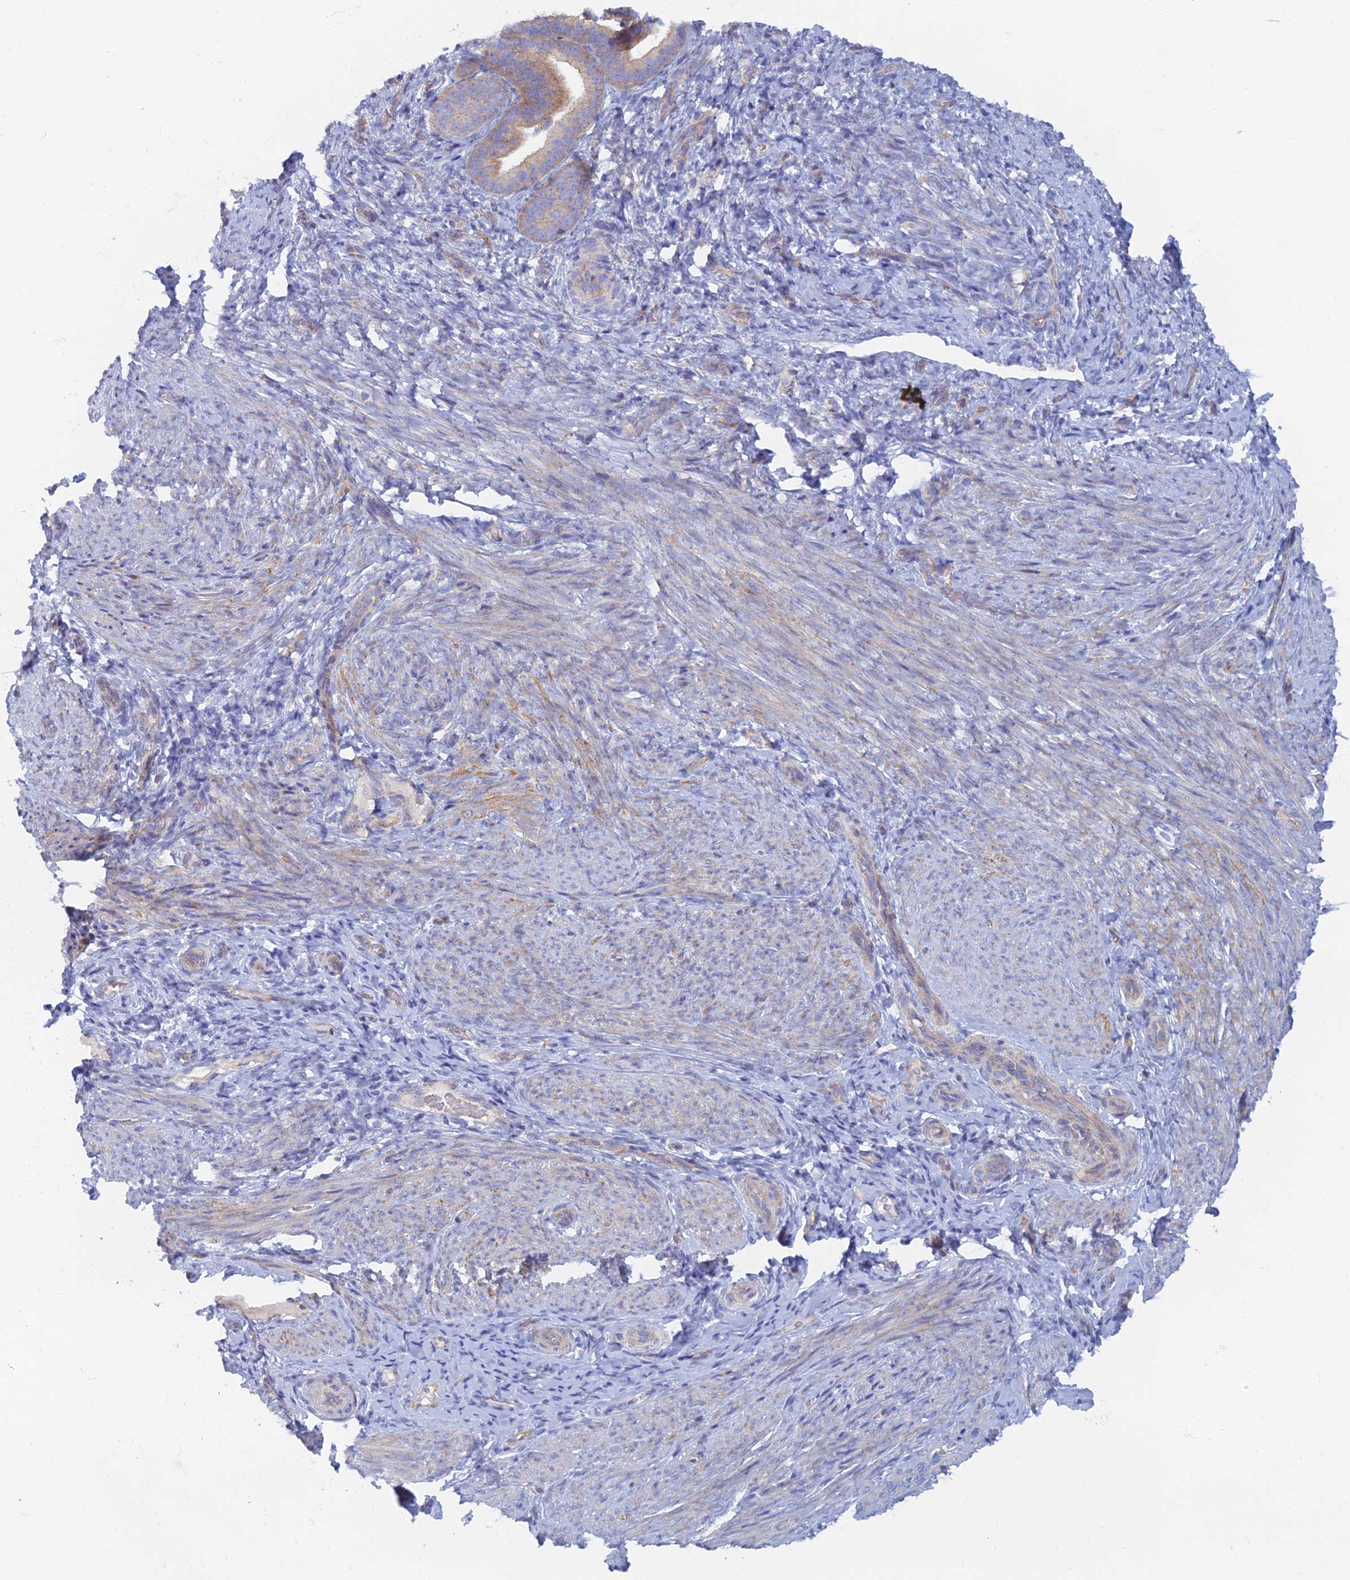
{"staining": {"intensity": "negative", "quantity": "none", "location": "none"}, "tissue": "endometrium", "cell_type": "Cells in endometrial stroma", "image_type": "normal", "snomed": [{"axis": "morphology", "description": "Normal tissue, NOS"}, {"axis": "topography", "description": "Endometrium"}], "caption": "An immunohistochemistry (IHC) histopathology image of benign endometrium is shown. There is no staining in cells in endometrial stroma of endometrium.", "gene": "TMEM44", "patient": {"sex": "female", "age": 65}}